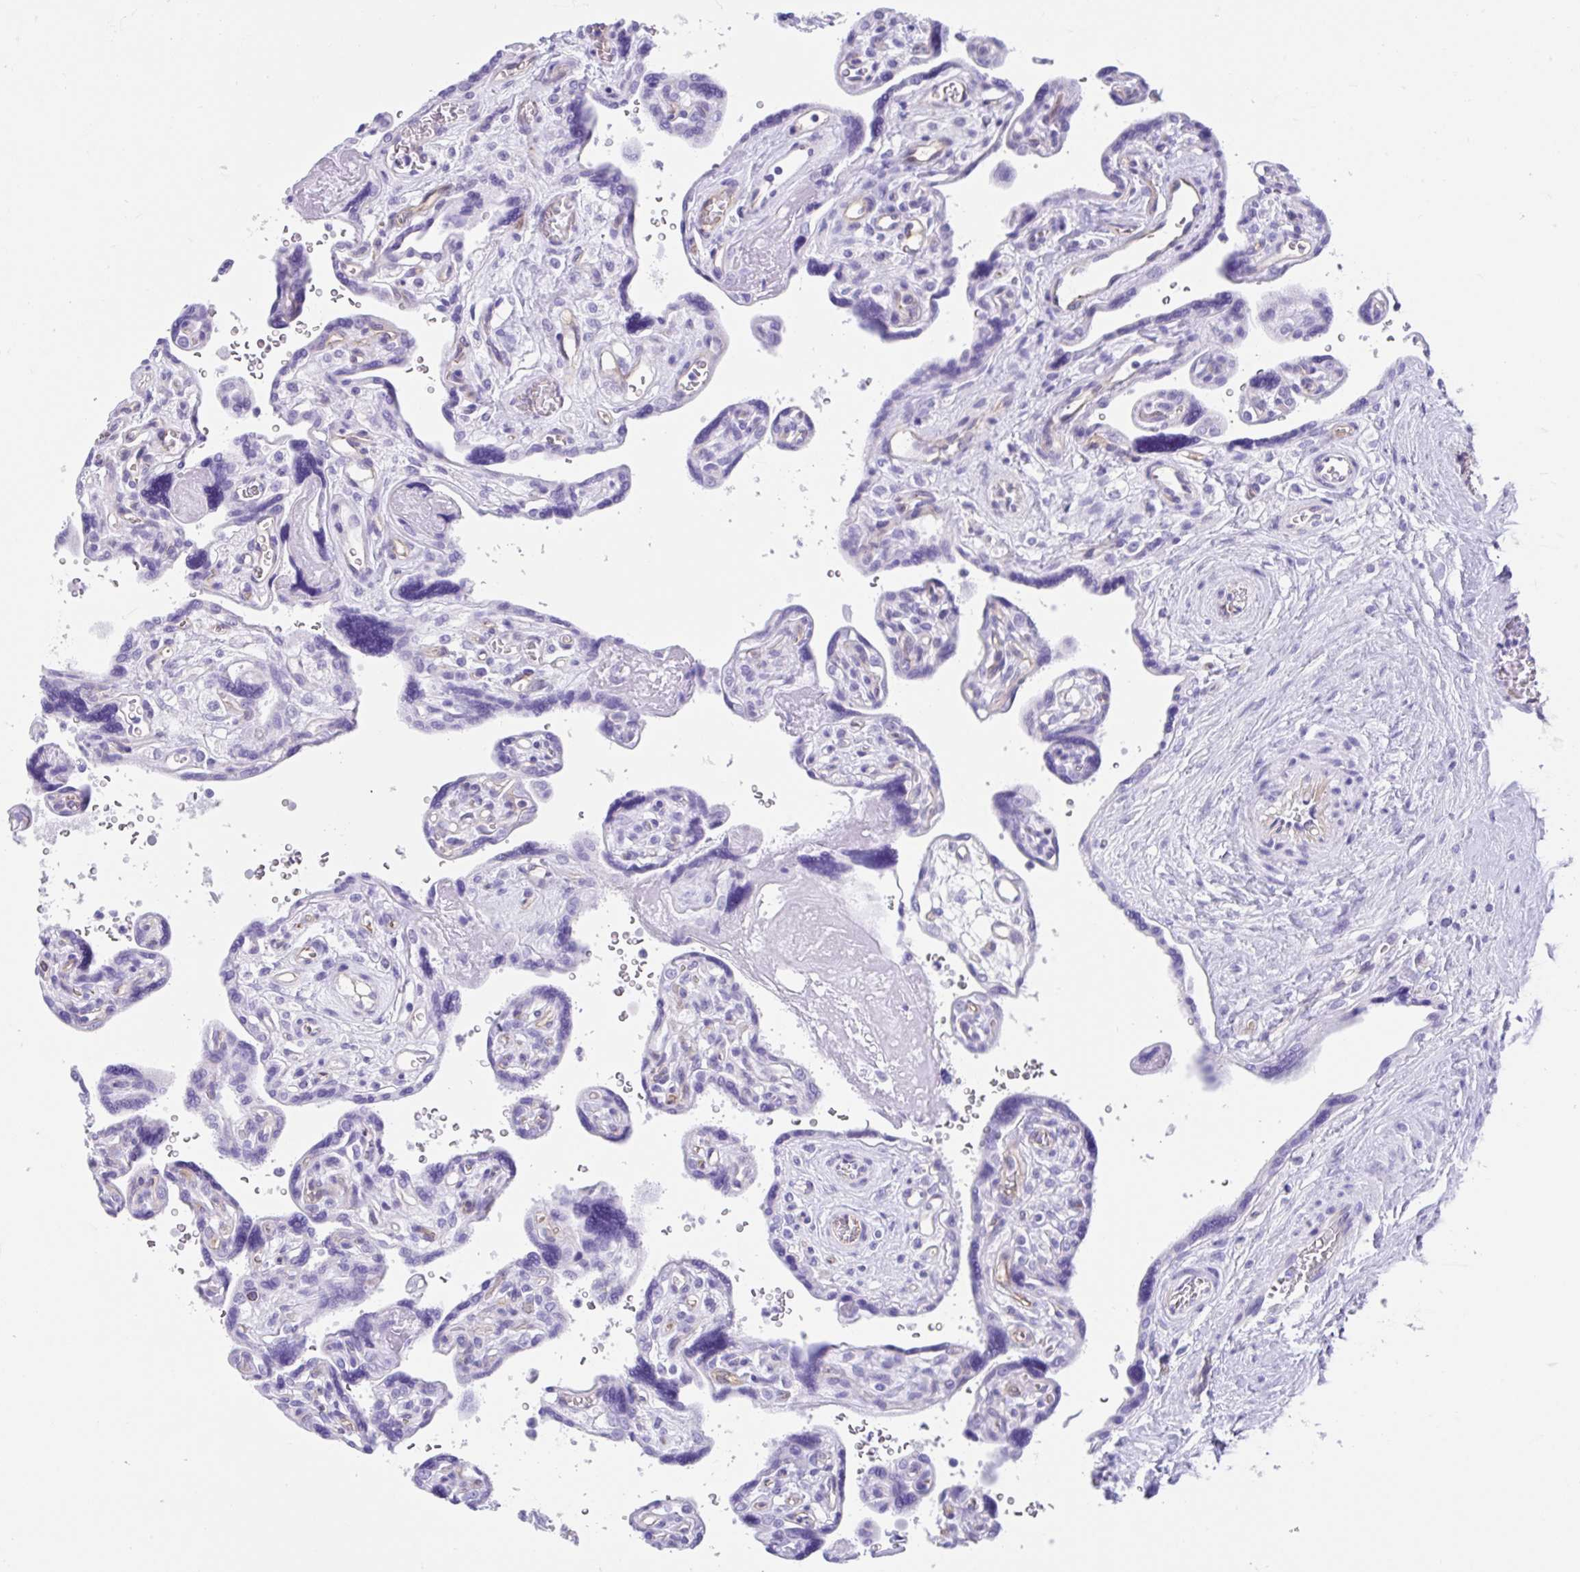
{"staining": {"intensity": "negative", "quantity": "none", "location": "none"}, "tissue": "placenta", "cell_type": "Decidual cells", "image_type": "normal", "snomed": [{"axis": "morphology", "description": "Normal tissue, NOS"}, {"axis": "topography", "description": "Placenta"}], "caption": "Decidual cells are negative for brown protein staining in unremarkable placenta. (DAB immunohistochemistry, high magnification).", "gene": "FAM107A", "patient": {"sex": "female", "age": 39}}